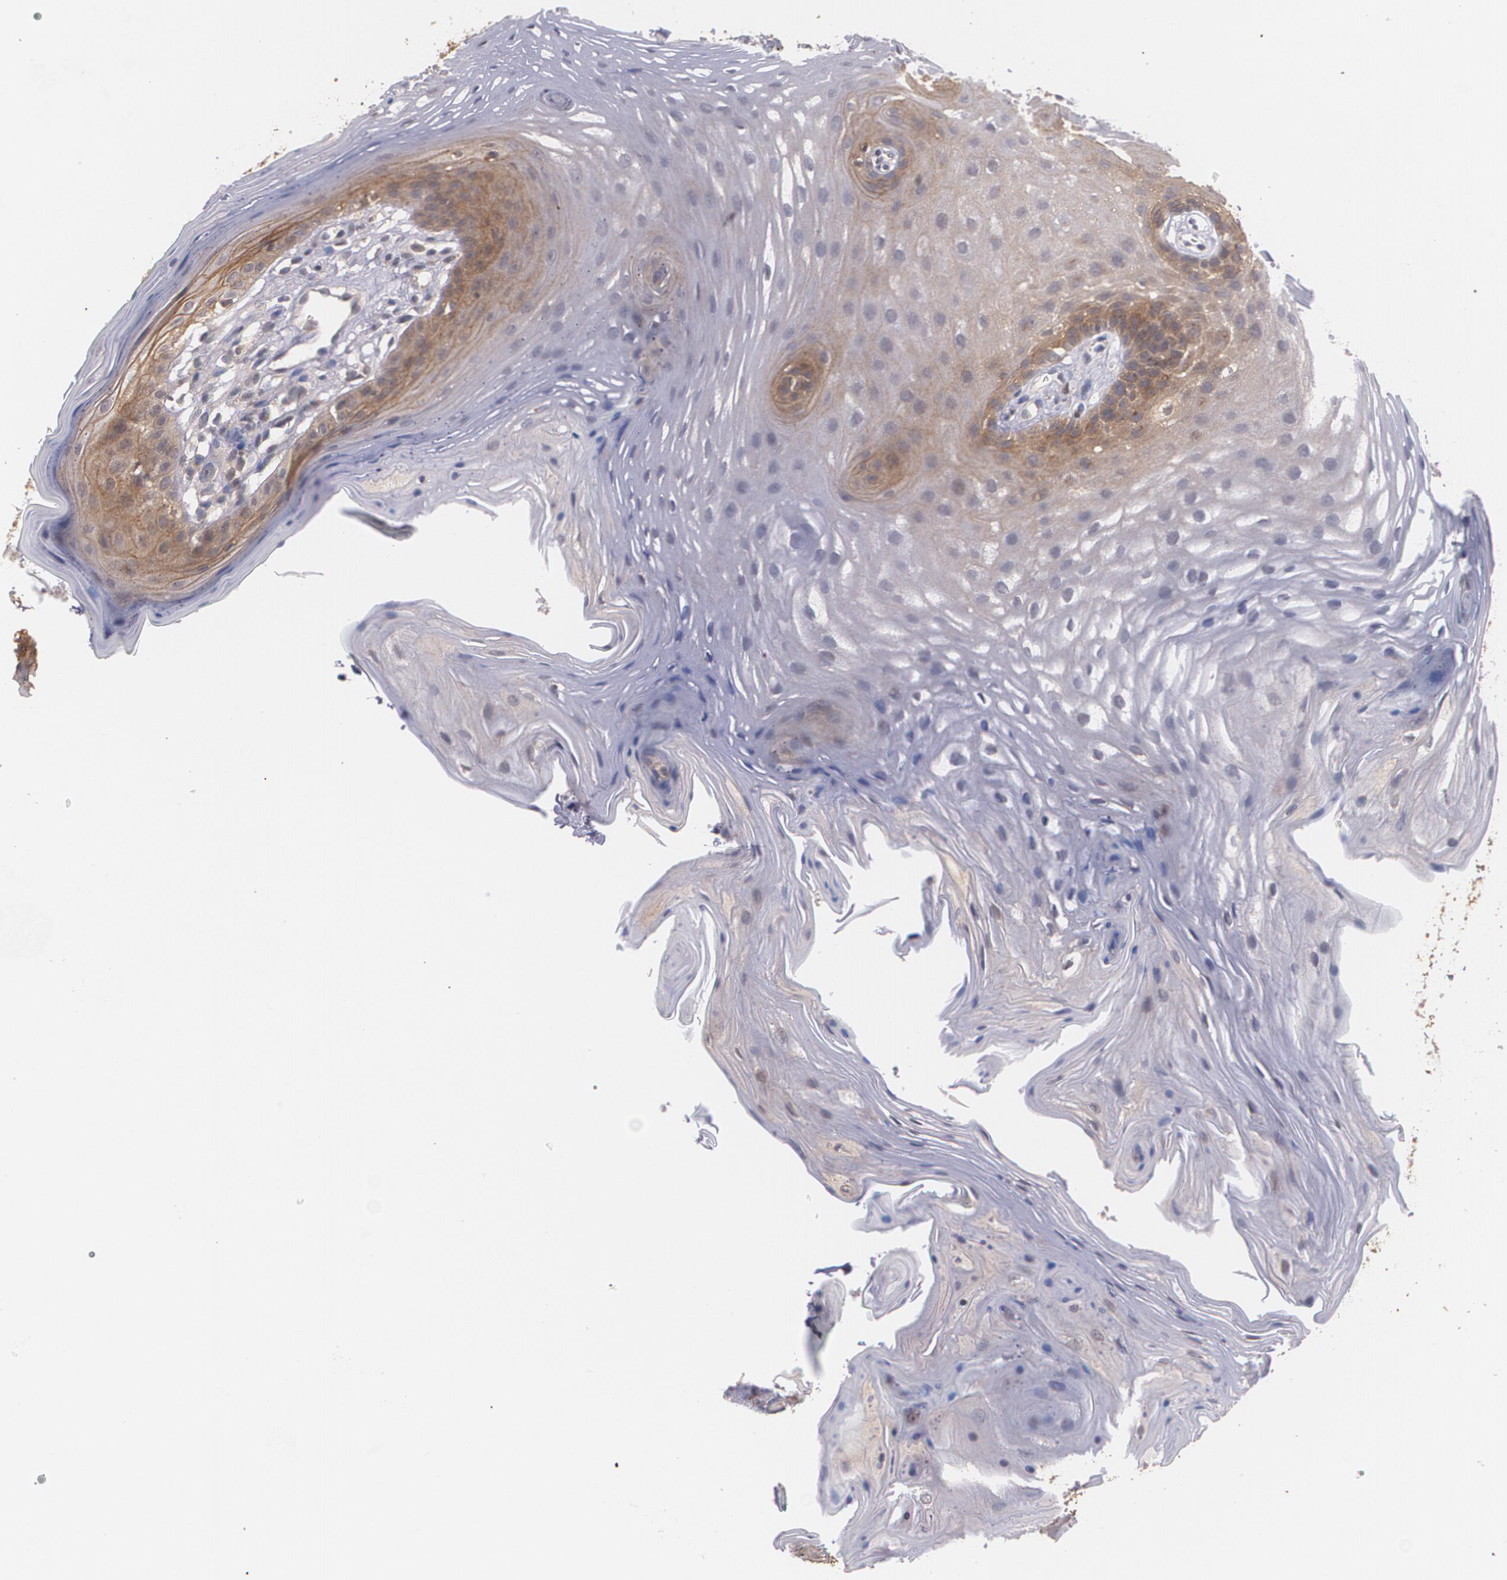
{"staining": {"intensity": "moderate", "quantity": "25%-75%", "location": "cytoplasmic/membranous"}, "tissue": "oral mucosa", "cell_type": "Squamous epithelial cells", "image_type": "normal", "snomed": [{"axis": "morphology", "description": "Normal tissue, NOS"}, {"axis": "topography", "description": "Oral tissue"}], "caption": "Protein expression analysis of normal human oral mucosa reveals moderate cytoplasmic/membranous expression in about 25%-75% of squamous epithelial cells.", "gene": "IFNGR2", "patient": {"sex": "male", "age": 62}}